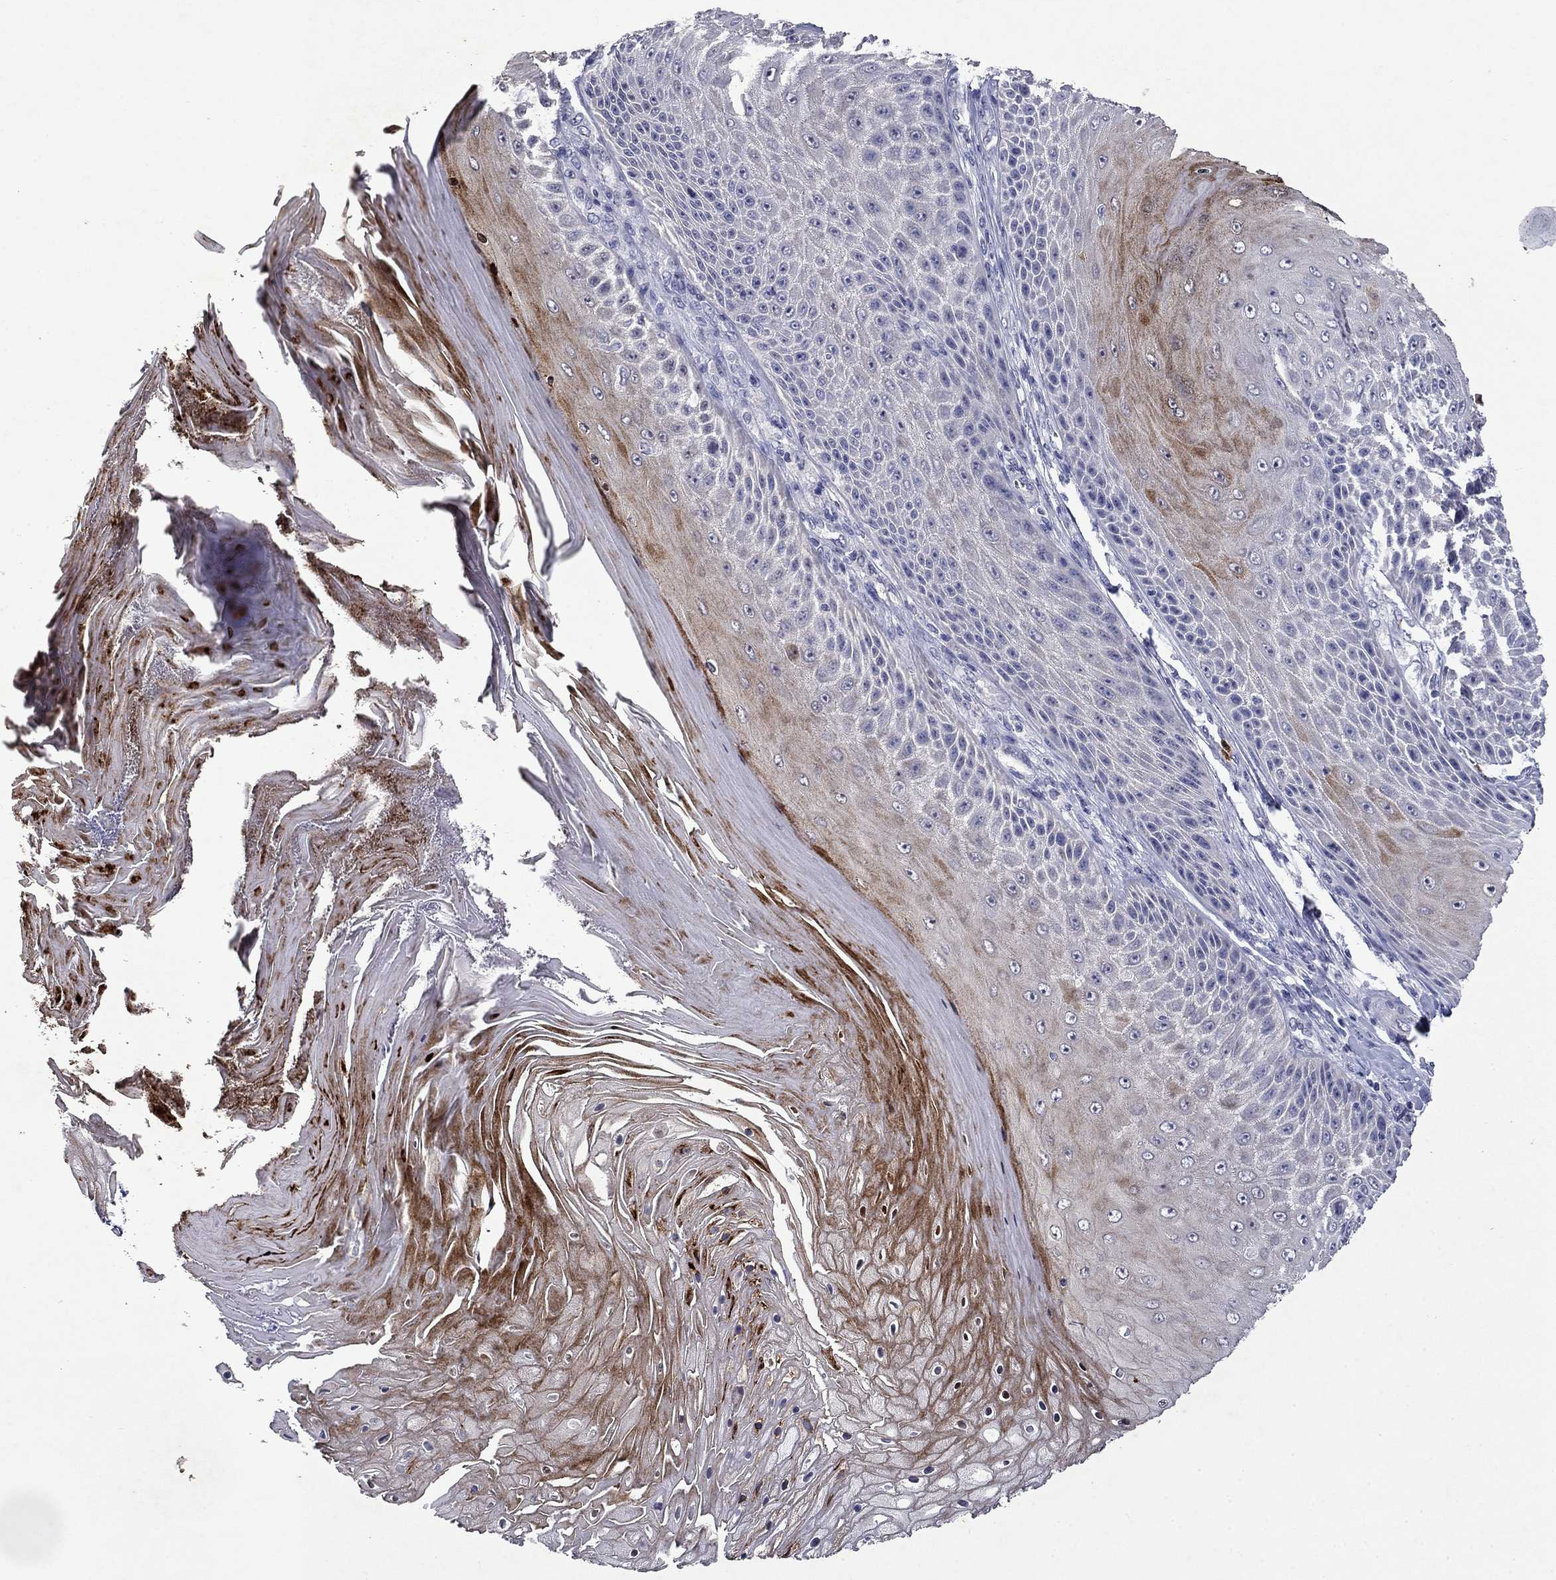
{"staining": {"intensity": "strong", "quantity": "<25%", "location": "cytoplasmic/membranous,nuclear"}, "tissue": "skin cancer", "cell_type": "Tumor cells", "image_type": "cancer", "snomed": [{"axis": "morphology", "description": "Squamous cell carcinoma, NOS"}, {"axis": "topography", "description": "Skin"}], "caption": "Tumor cells demonstrate medium levels of strong cytoplasmic/membranous and nuclear positivity in approximately <25% of cells in skin cancer (squamous cell carcinoma).", "gene": "IRF5", "patient": {"sex": "male", "age": 62}}